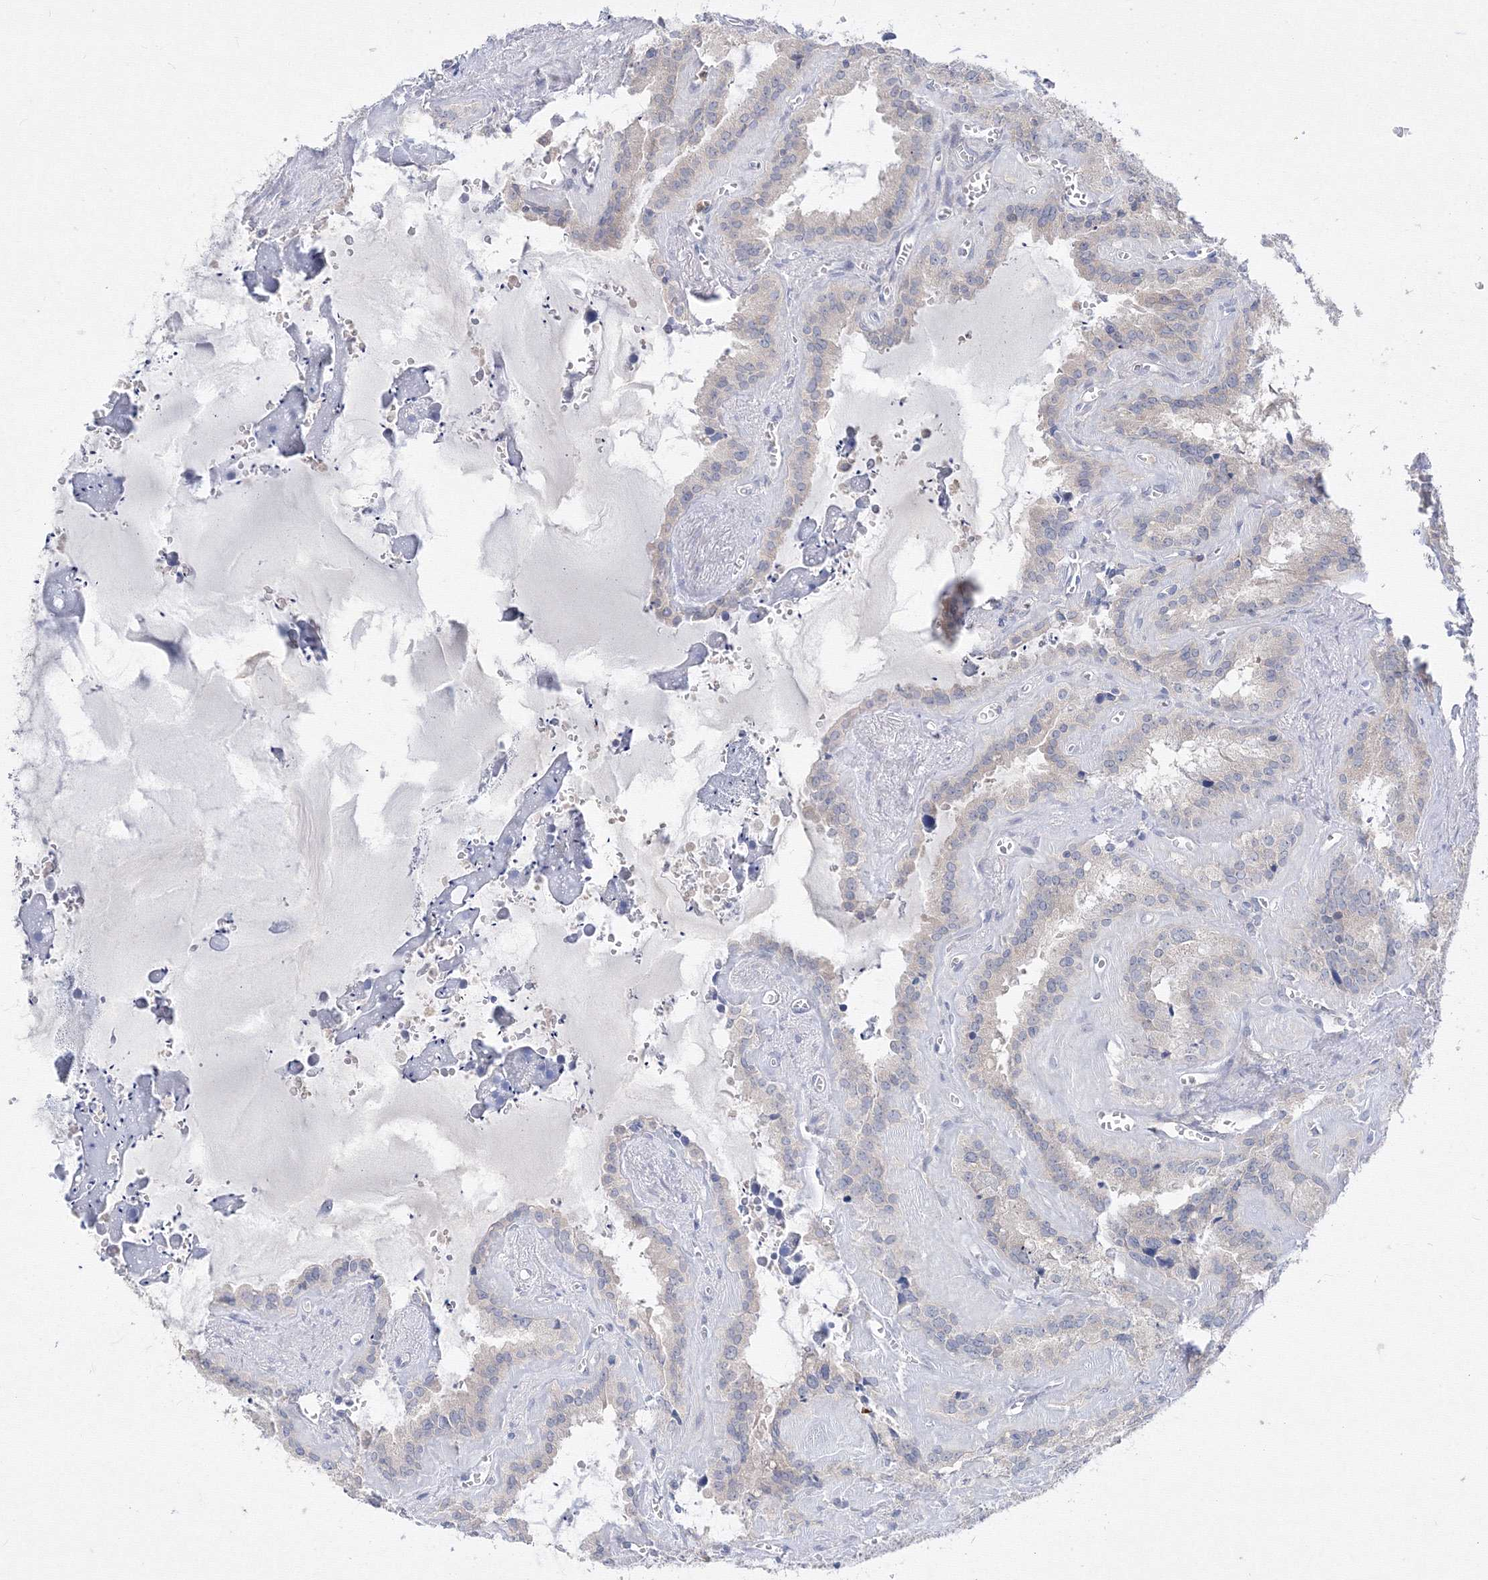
{"staining": {"intensity": "weak", "quantity": "25%-75%", "location": "cytoplasmic/membranous"}, "tissue": "seminal vesicle", "cell_type": "Glandular cells", "image_type": "normal", "snomed": [{"axis": "morphology", "description": "Normal tissue, NOS"}, {"axis": "topography", "description": "Prostate"}, {"axis": "topography", "description": "Seminal veicle"}], "caption": "Immunohistochemistry of benign seminal vesicle exhibits low levels of weak cytoplasmic/membranous expression in about 25%-75% of glandular cells.", "gene": "FBXL8", "patient": {"sex": "male", "age": 59}}